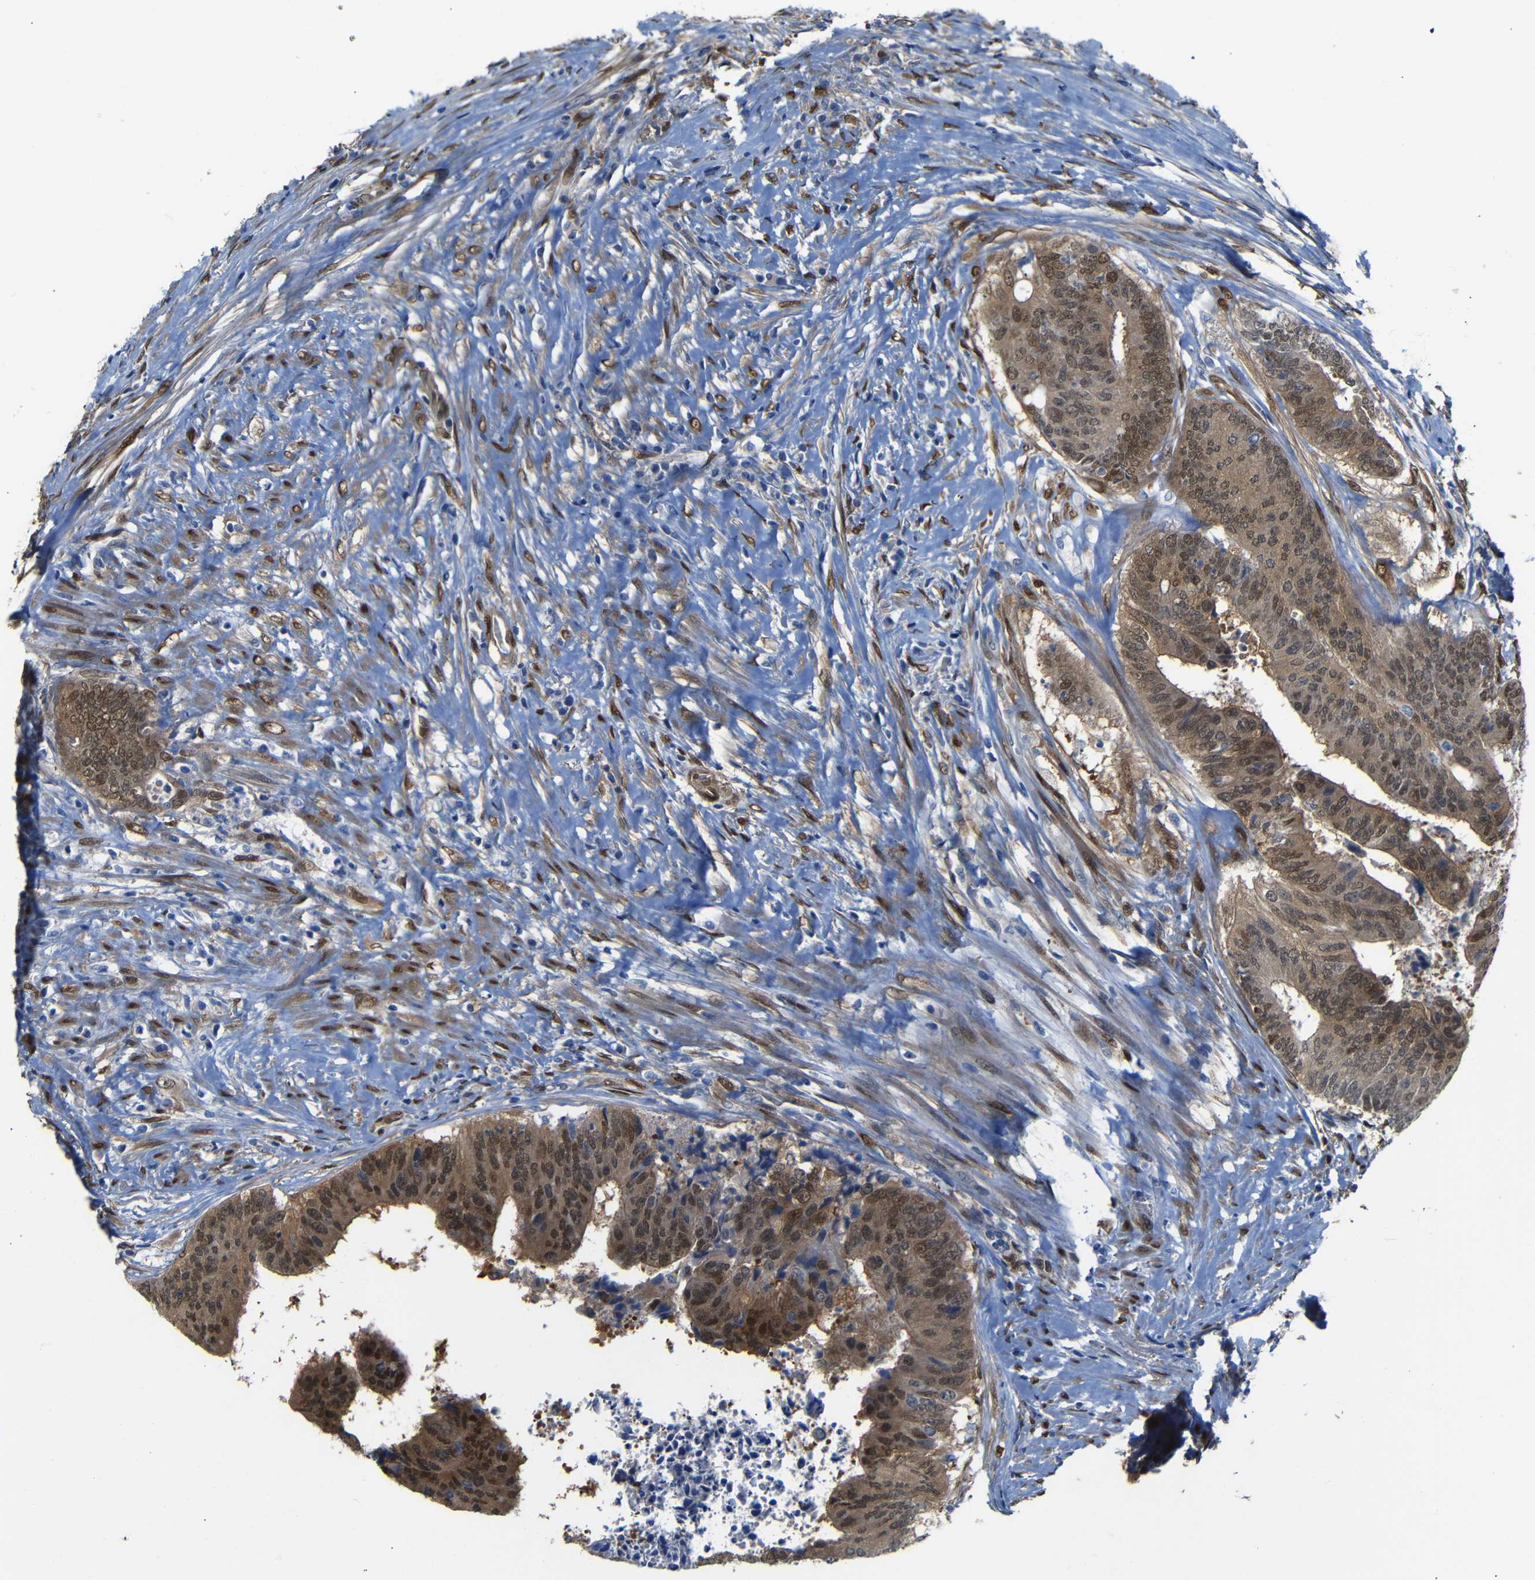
{"staining": {"intensity": "moderate", "quantity": ">75%", "location": "cytoplasmic/membranous,nuclear"}, "tissue": "colorectal cancer", "cell_type": "Tumor cells", "image_type": "cancer", "snomed": [{"axis": "morphology", "description": "Adenocarcinoma, NOS"}, {"axis": "topography", "description": "Rectum"}], "caption": "About >75% of tumor cells in adenocarcinoma (colorectal) exhibit moderate cytoplasmic/membranous and nuclear protein positivity as visualized by brown immunohistochemical staining.", "gene": "YAP1", "patient": {"sex": "male", "age": 72}}